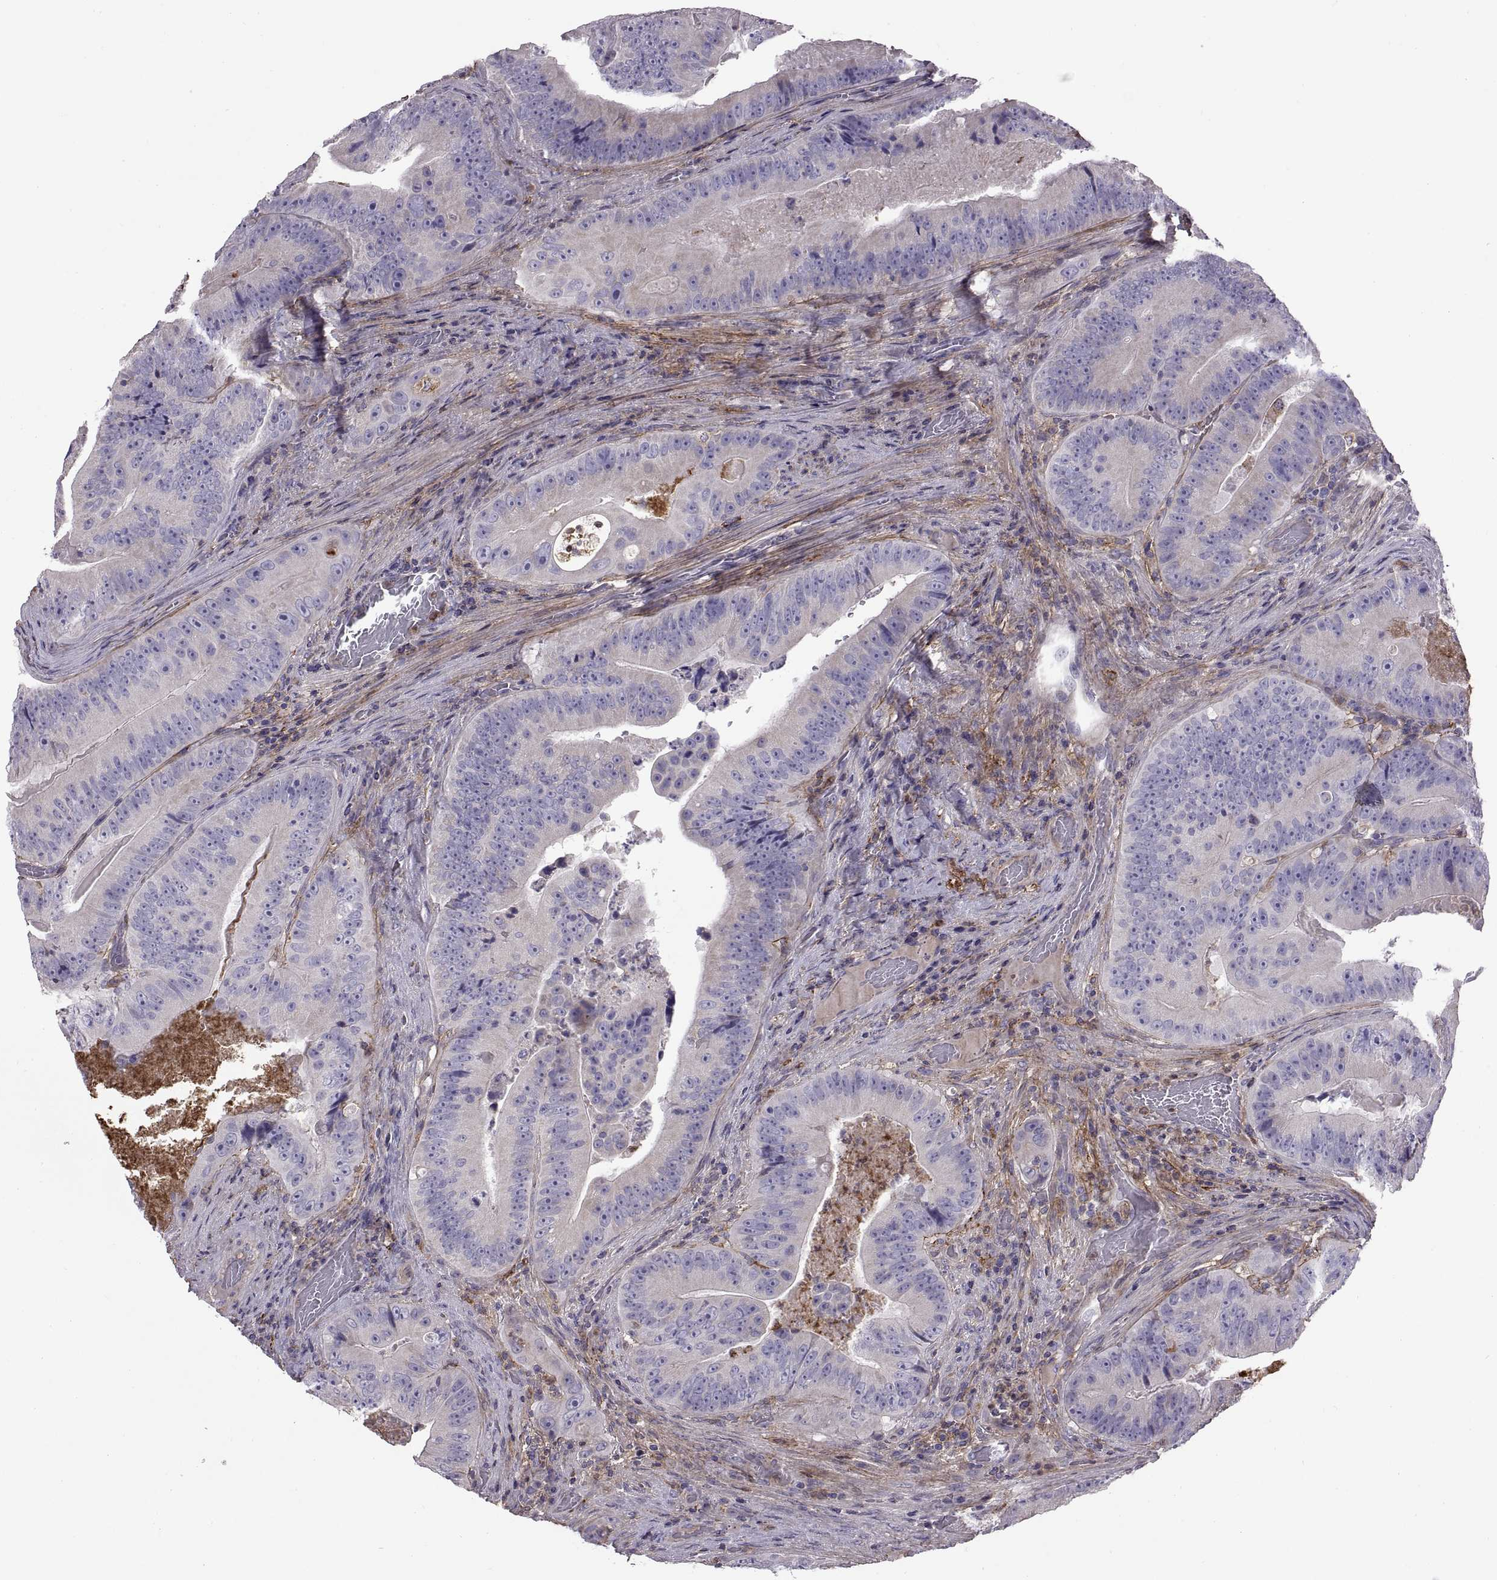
{"staining": {"intensity": "negative", "quantity": "none", "location": "none"}, "tissue": "colorectal cancer", "cell_type": "Tumor cells", "image_type": "cancer", "snomed": [{"axis": "morphology", "description": "Adenocarcinoma, NOS"}, {"axis": "topography", "description": "Colon"}], "caption": "A photomicrograph of adenocarcinoma (colorectal) stained for a protein displays no brown staining in tumor cells.", "gene": "EMILIN2", "patient": {"sex": "female", "age": 86}}